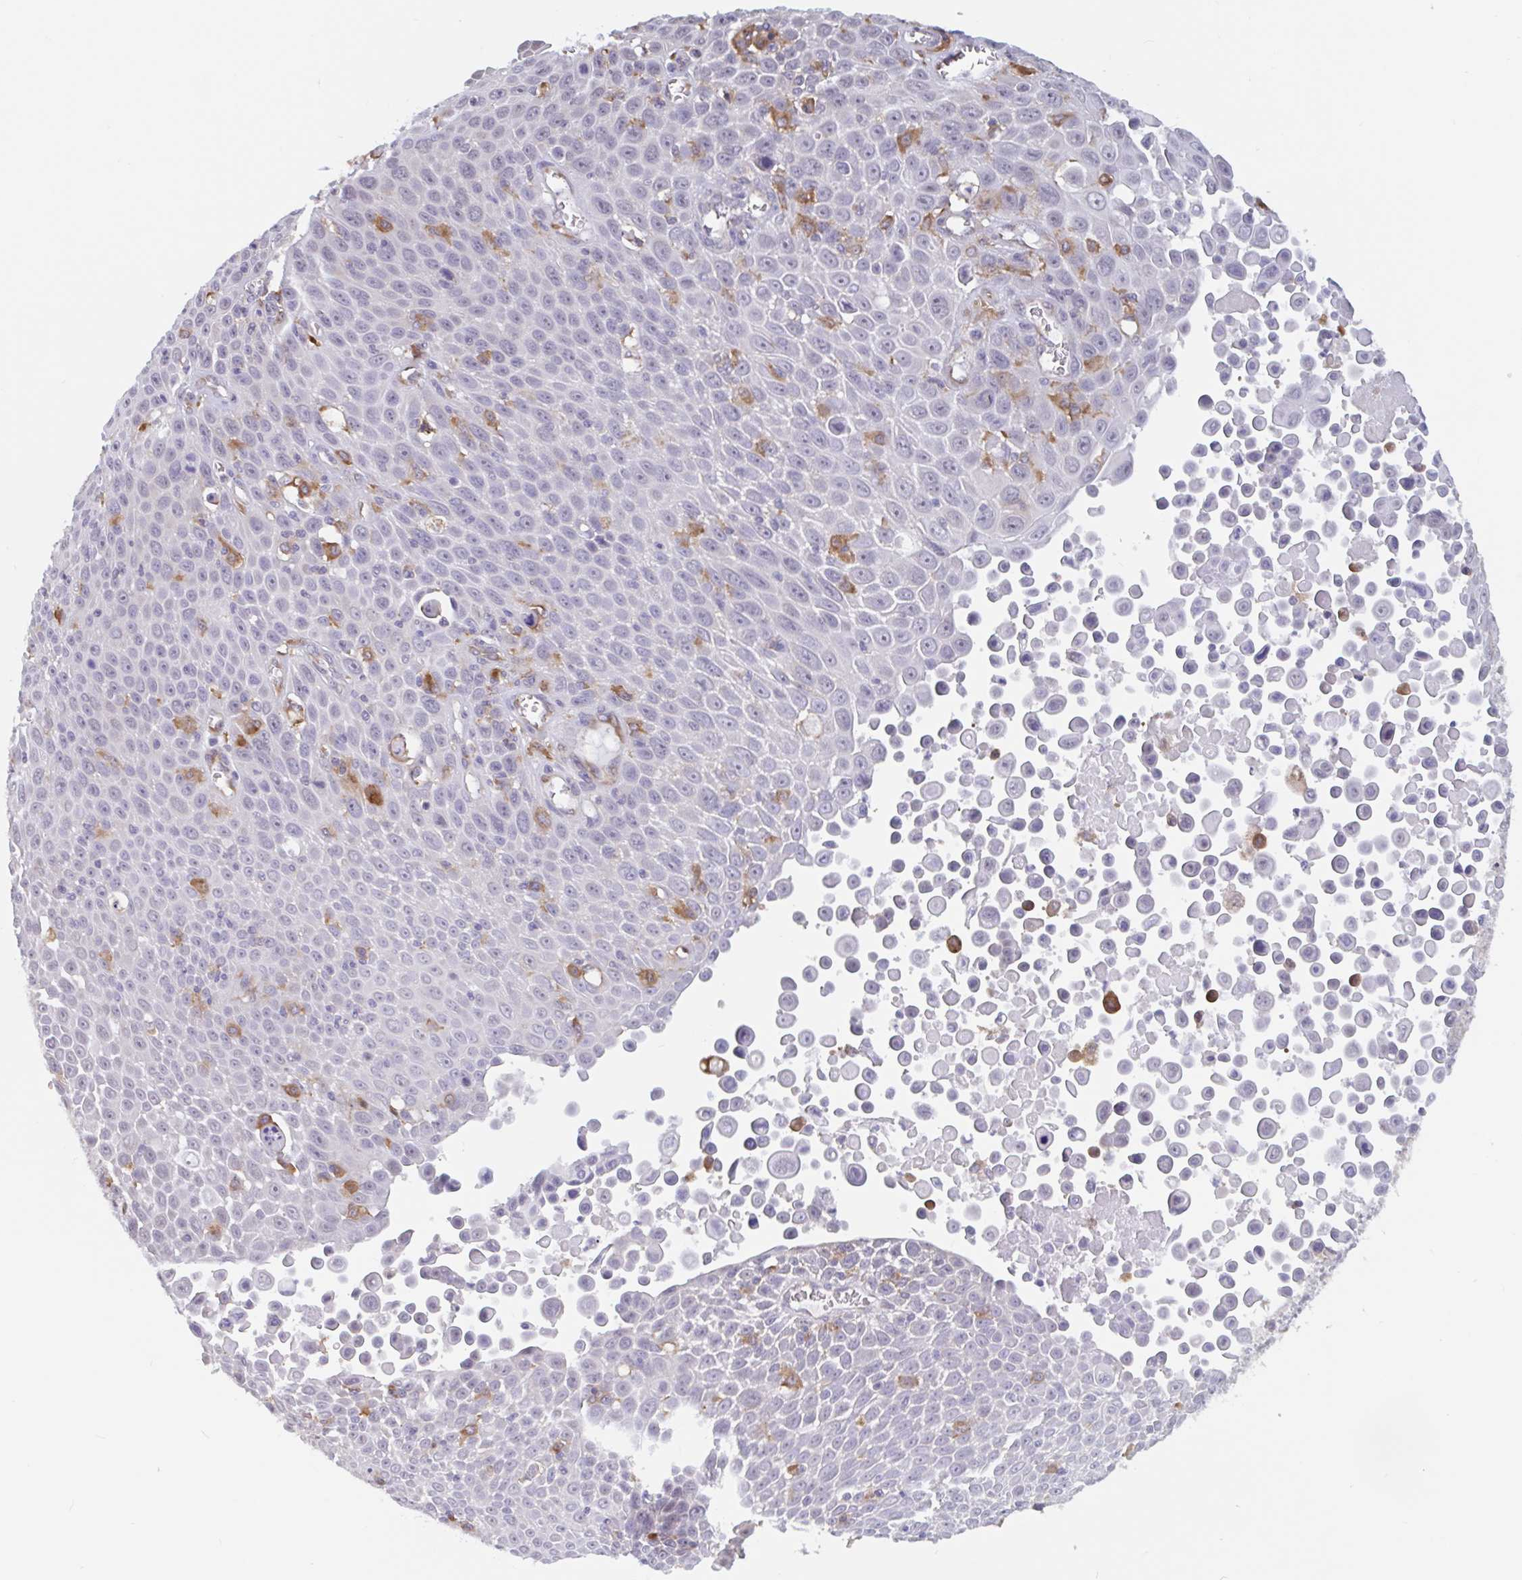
{"staining": {"intensity": "negative", "quantity": "none", "location": "none"}, "tissue": "lung cancer", "cell_type": "Tumor cells", "image_type": "cancer", "snomed": [{"axis": "morphology", "description": "Squamous cell carcinoma, NOS"}, {"axis": "morphology", "description": "Squamous cell carcinoma, metastatic, NOS"}, {"axis": "topography", "description": "Lymph node"}, {"axis": "topography", "description": "Lung"}], "caption": "The immunohistochemistry (IHC) image has no significant positivity in tumor cells of lung cancer (squamous cell carcinoma) tissue.", "gene": "SNX8", "patient": {"sex": "female", "age": 62}}